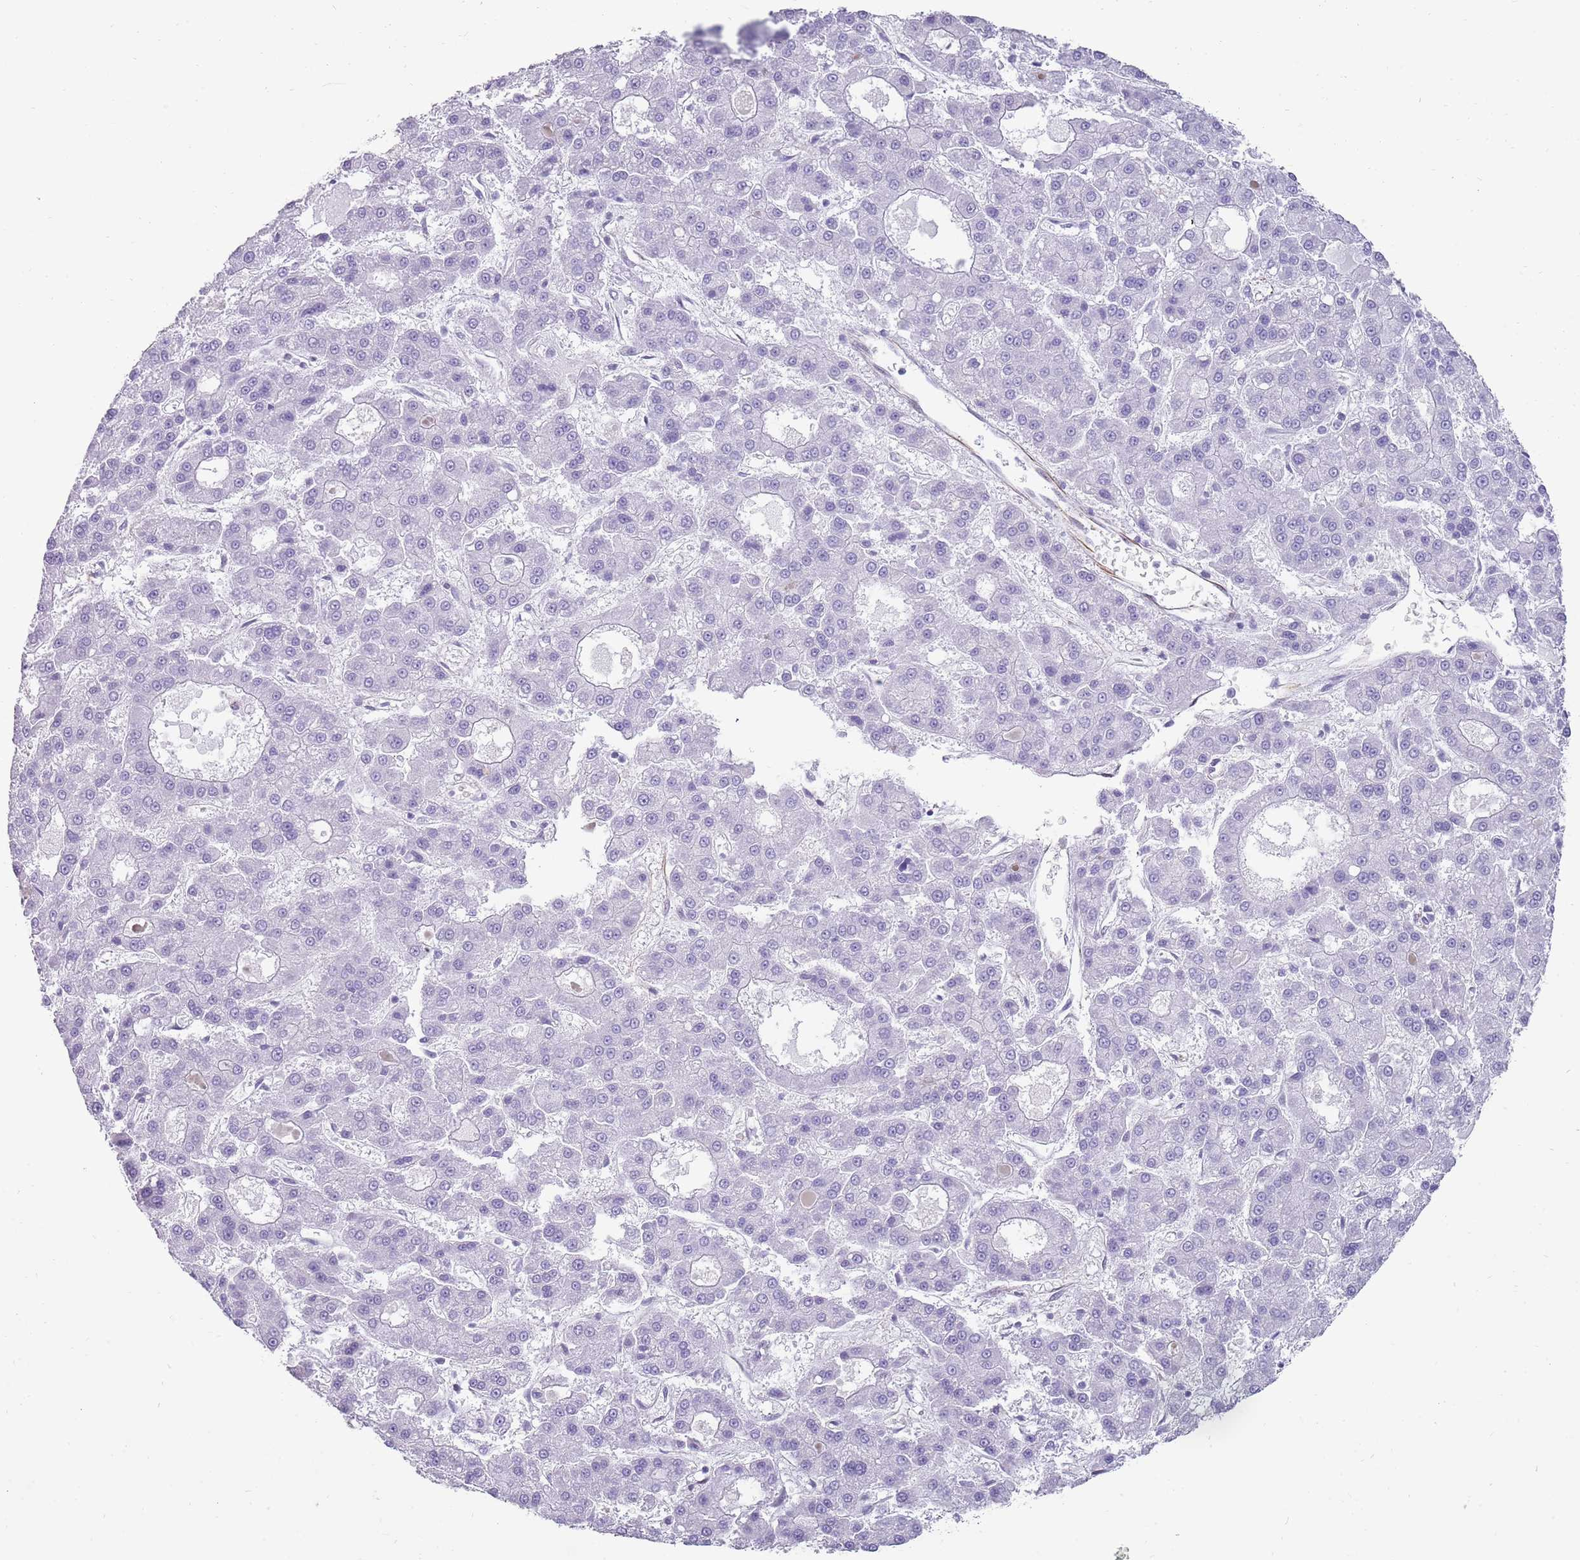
{"staining": {"intensity": "negative", "quantity": "none", "location": "none"}, "tissue": "liver cancer", "cell_type": "Tumor cells", "image_type": "cancer", "snomed": [{"axis": "morphology", "description": "Carcinoma, Hepatocellular, NOS"}, {"axis": "topography", "description": "Liver"}], "caption": "Hepatocellular carcinoma (liver) stained for a protein using immunohistochemistry displays no expression tumor cells.", "gene": "NBPF3", "patient": {"sex": "male", "age": 70}}